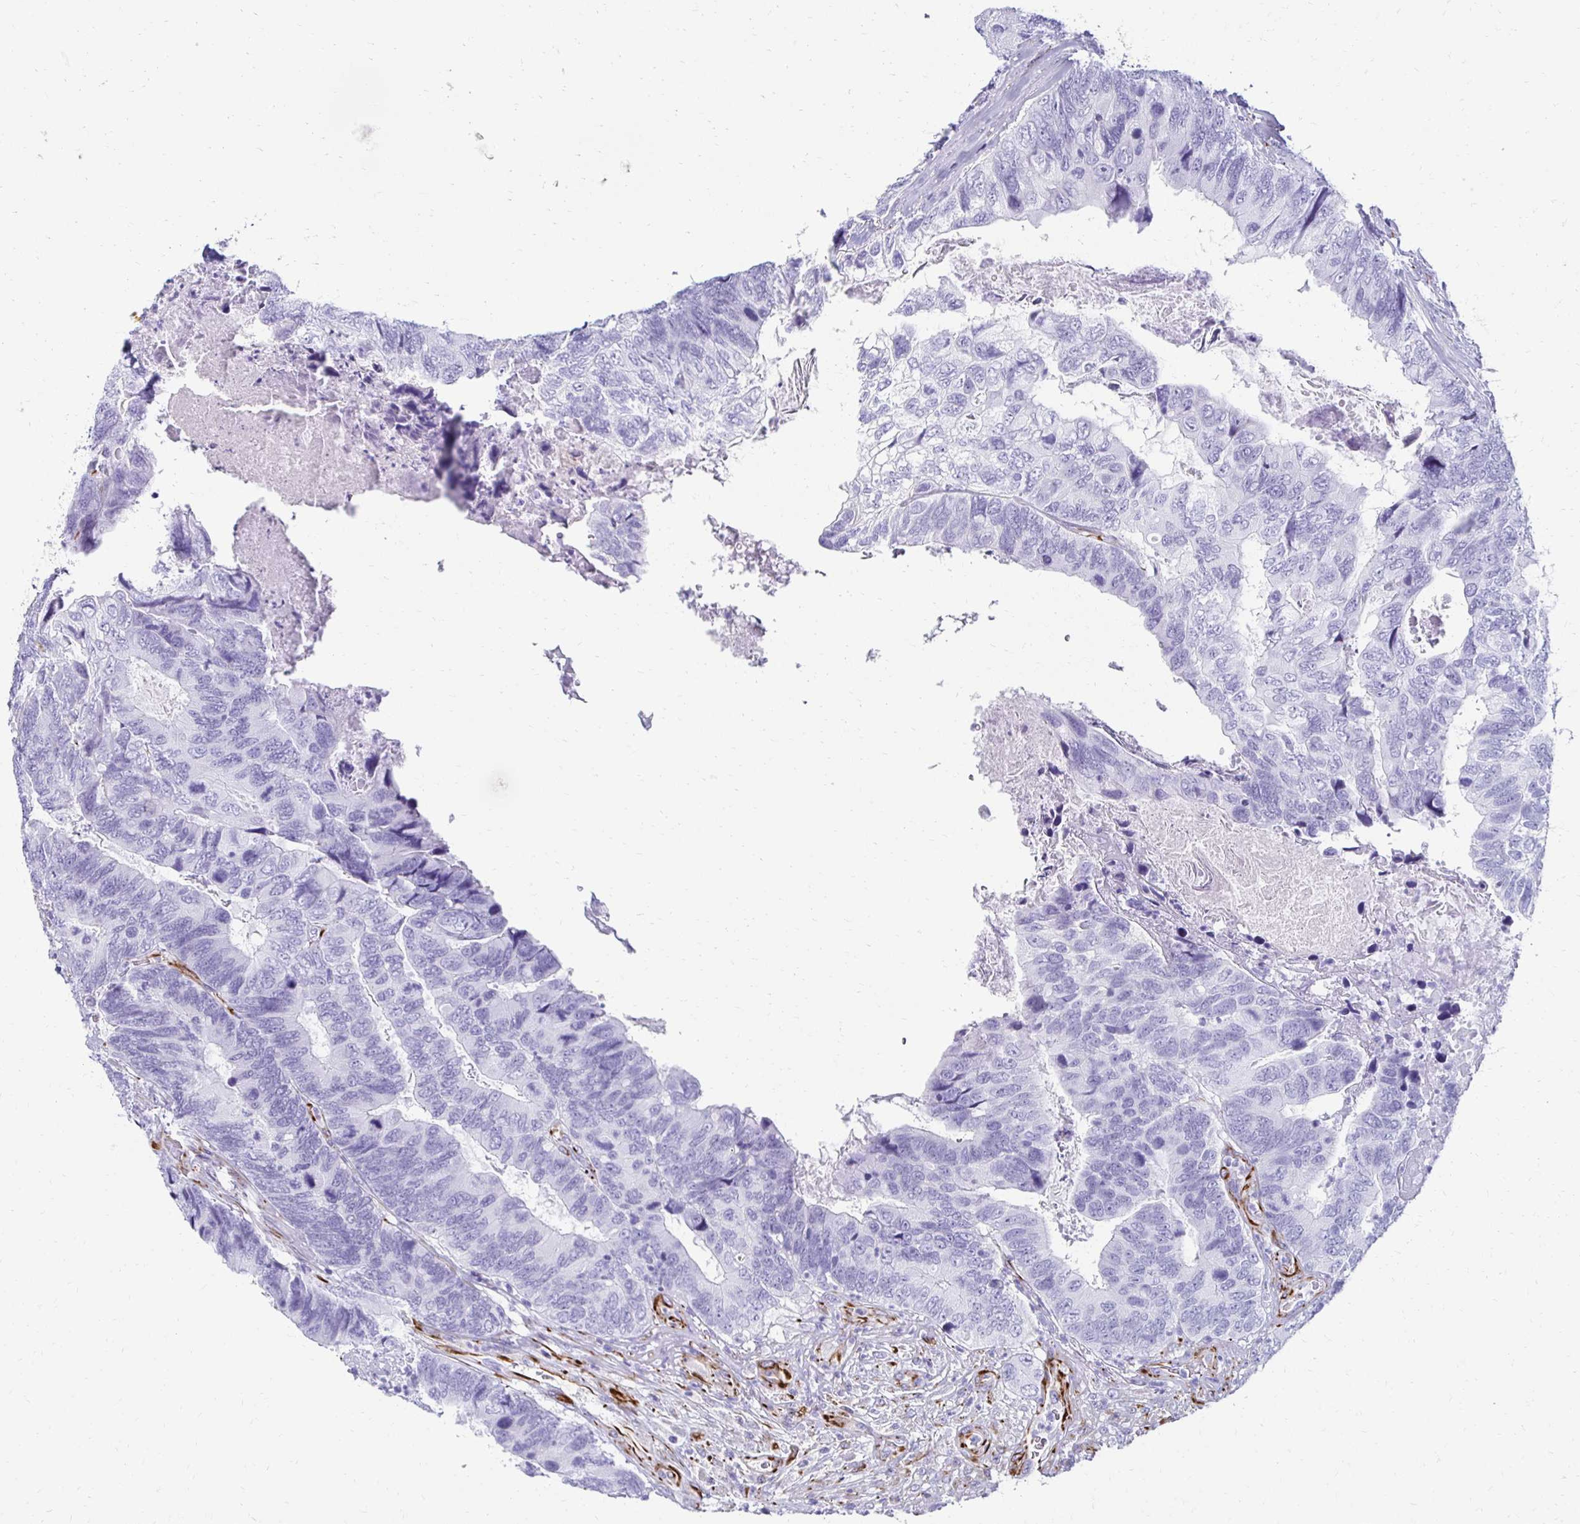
{"staining": {"intensity": "negative", "quantity": "none", "location": "none"}, "tissue": "breast cancer", "cell_type": "Tumor cells", "image_type": "cancer", "snomed": [{"axis": "morphology", "description": "Lobular carcinoma"}, {"axis": "topography", "description": "Breast"}], "caption": "Immunohistochemistry (IHC) of lobular carcinoma (breast) reveals no expression in tumor cells. The staining is performed using DAB (3,3'-diaminobenzidine) brown chromogen with nuclei counter-stained in using hematoxylin.", "gene": "TMEM54", "patient": {"sex": "female", "age": 59}}